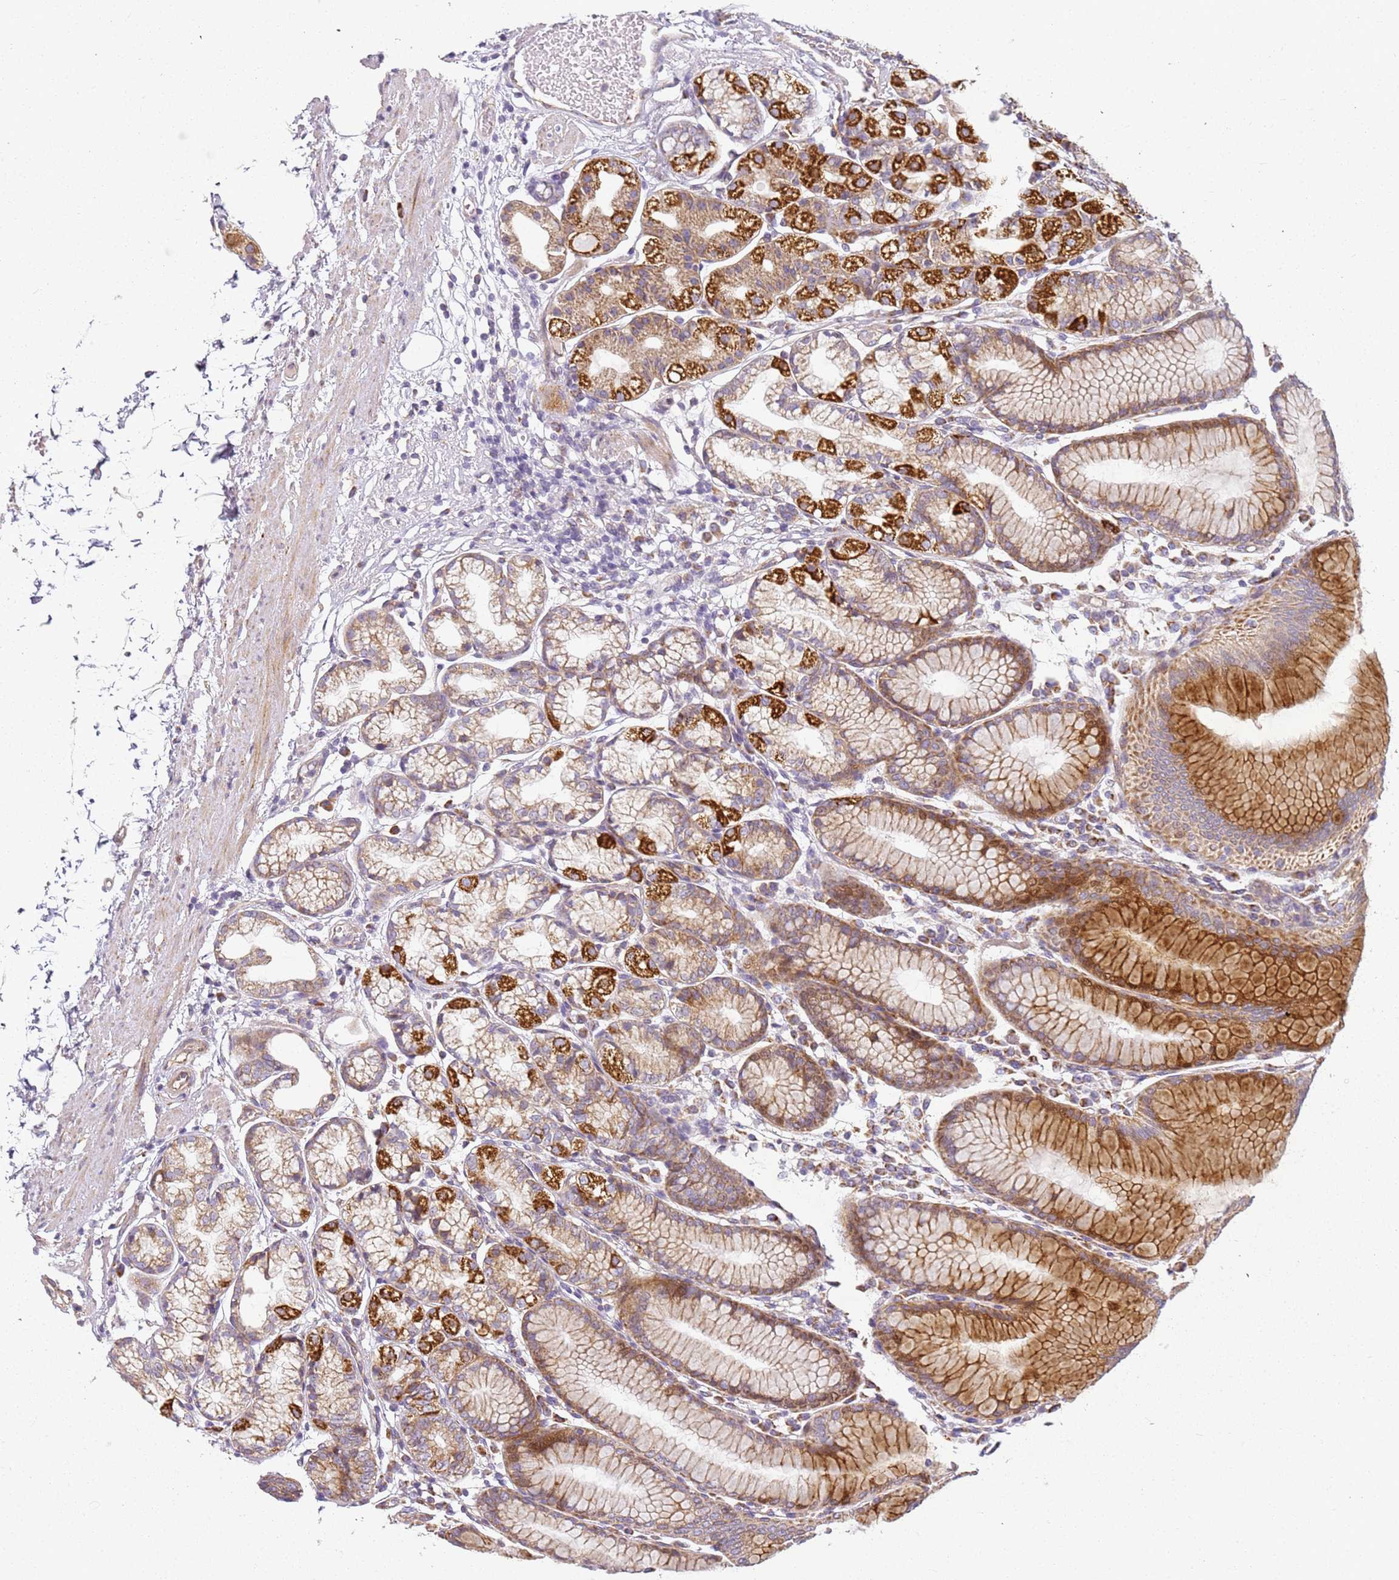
{"staining": {"intensity": "strong", "quantity": ">75%", "location": "cytoplasmic/membranous"}, "tissue": "stomach", "cell_type": "Glandular cells", "image_type": "normal", "snomed": [{"axis": "morphology", "description": "Normal tissue, NOS"}, {"axis": "topography", "description": "Stomach"}], "caption": "Protein expression analysis of unremarkable human stomach reveals strong cytoplasmic/membranous staining in approximately >75% of glandular cells. The protein is stained brown, and the nuclei are stained in blue (DAB IHC with brightfield microscopy, high magnification).", "gene": "TMEM200C", "patient": {"sex": "female", "age": 57}}